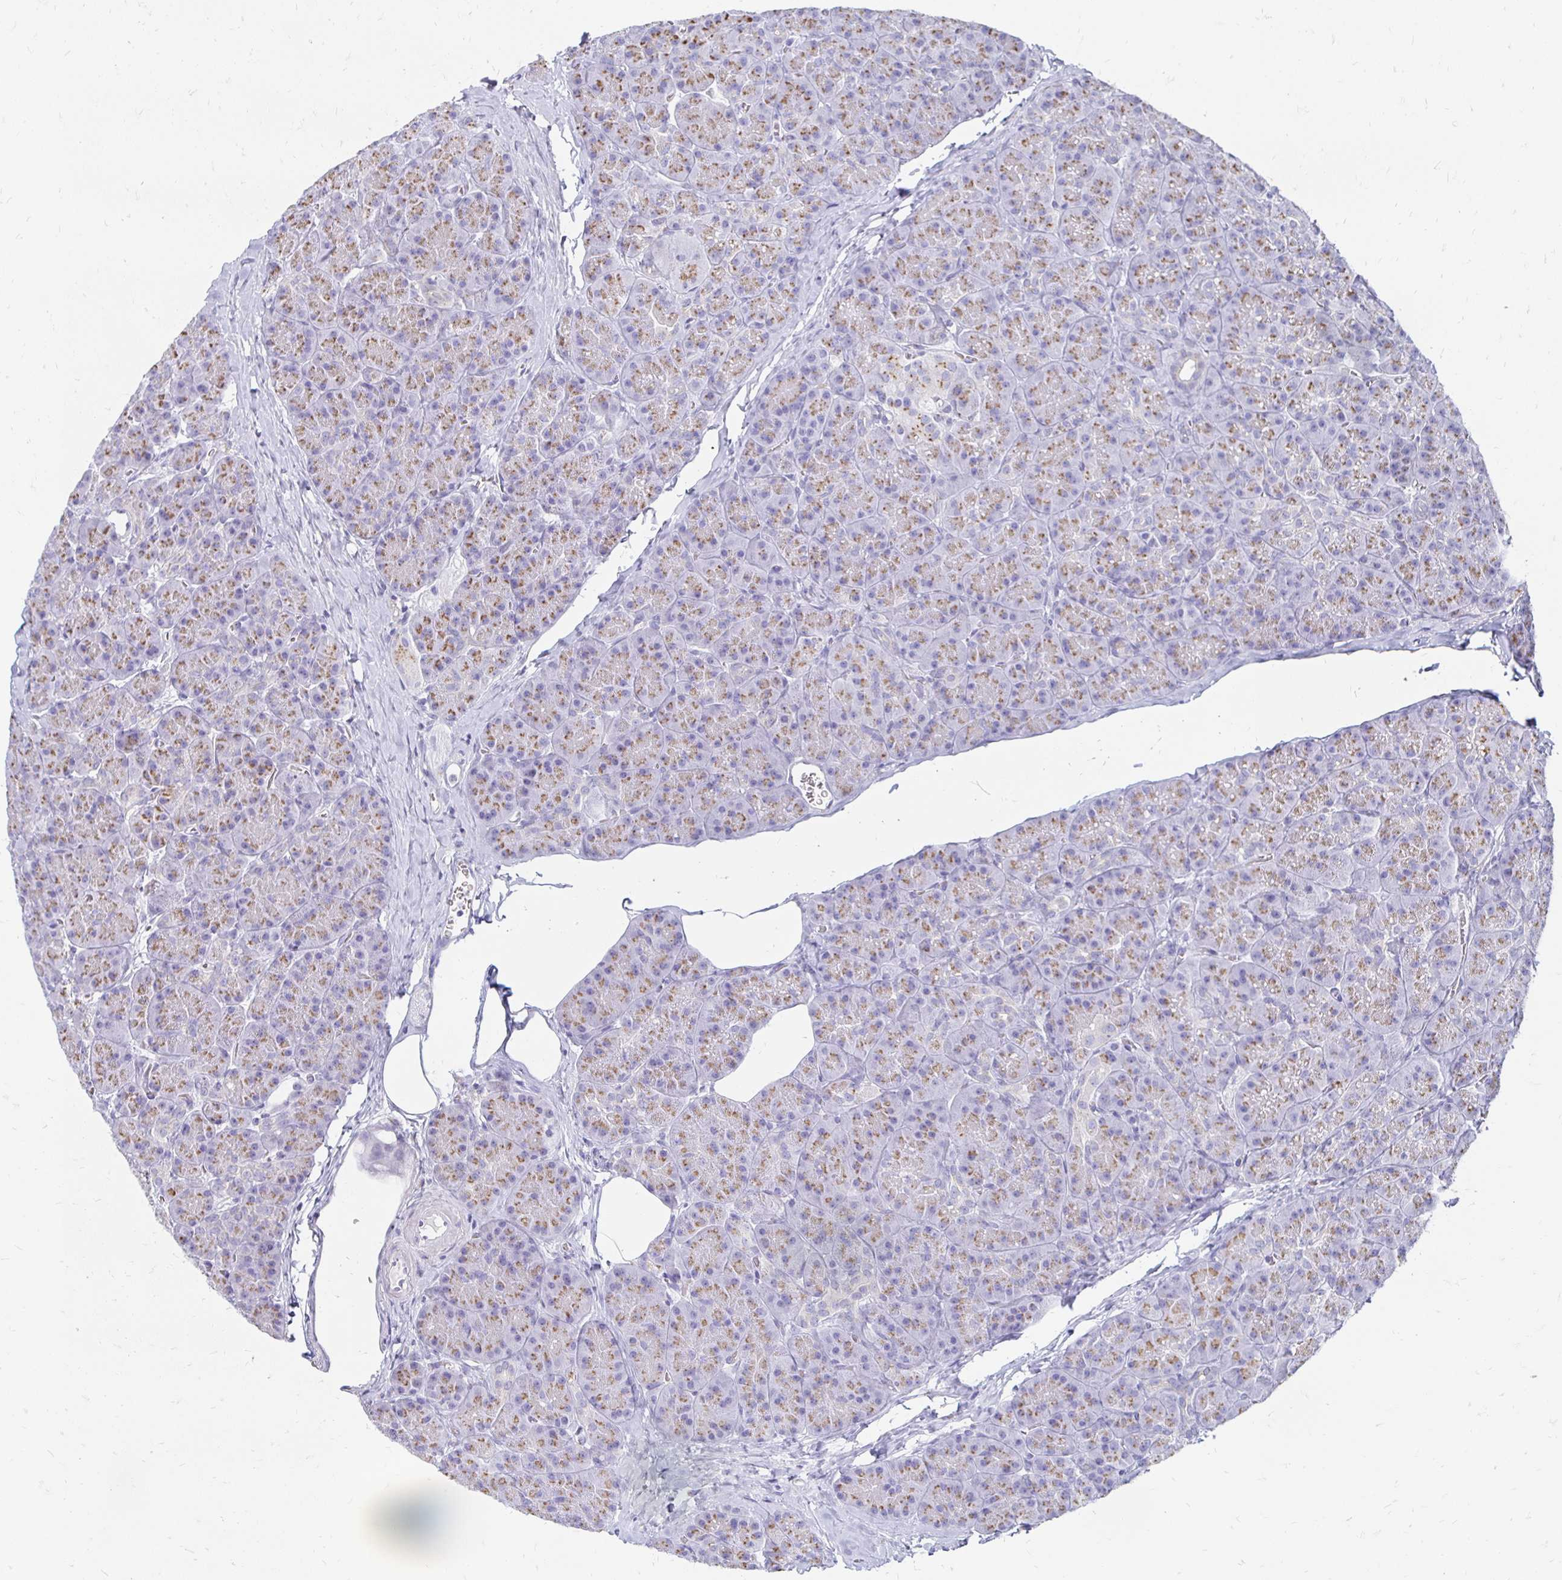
{"staining": {"intensity": "weak", "quantity": ">75%", "location": "cytoplasmic/membranous"}, "tissue": "pancreas", "cell_type": "Exocrine glandular cells", "image_type": "normal", "snomed": [{"axis": "morphology", "description": "Normal tissue, NOS"}, {"axis": "topography", "description": "Pancreas"}], "caption": "Protein analysis of unremarkable pancreas exhibits weak cytoplasmic/membranous positivity in about >75% of exocrine glandular cells.", "gene": "PAGE4", "patient": {"sex": "male", "age": 57}}